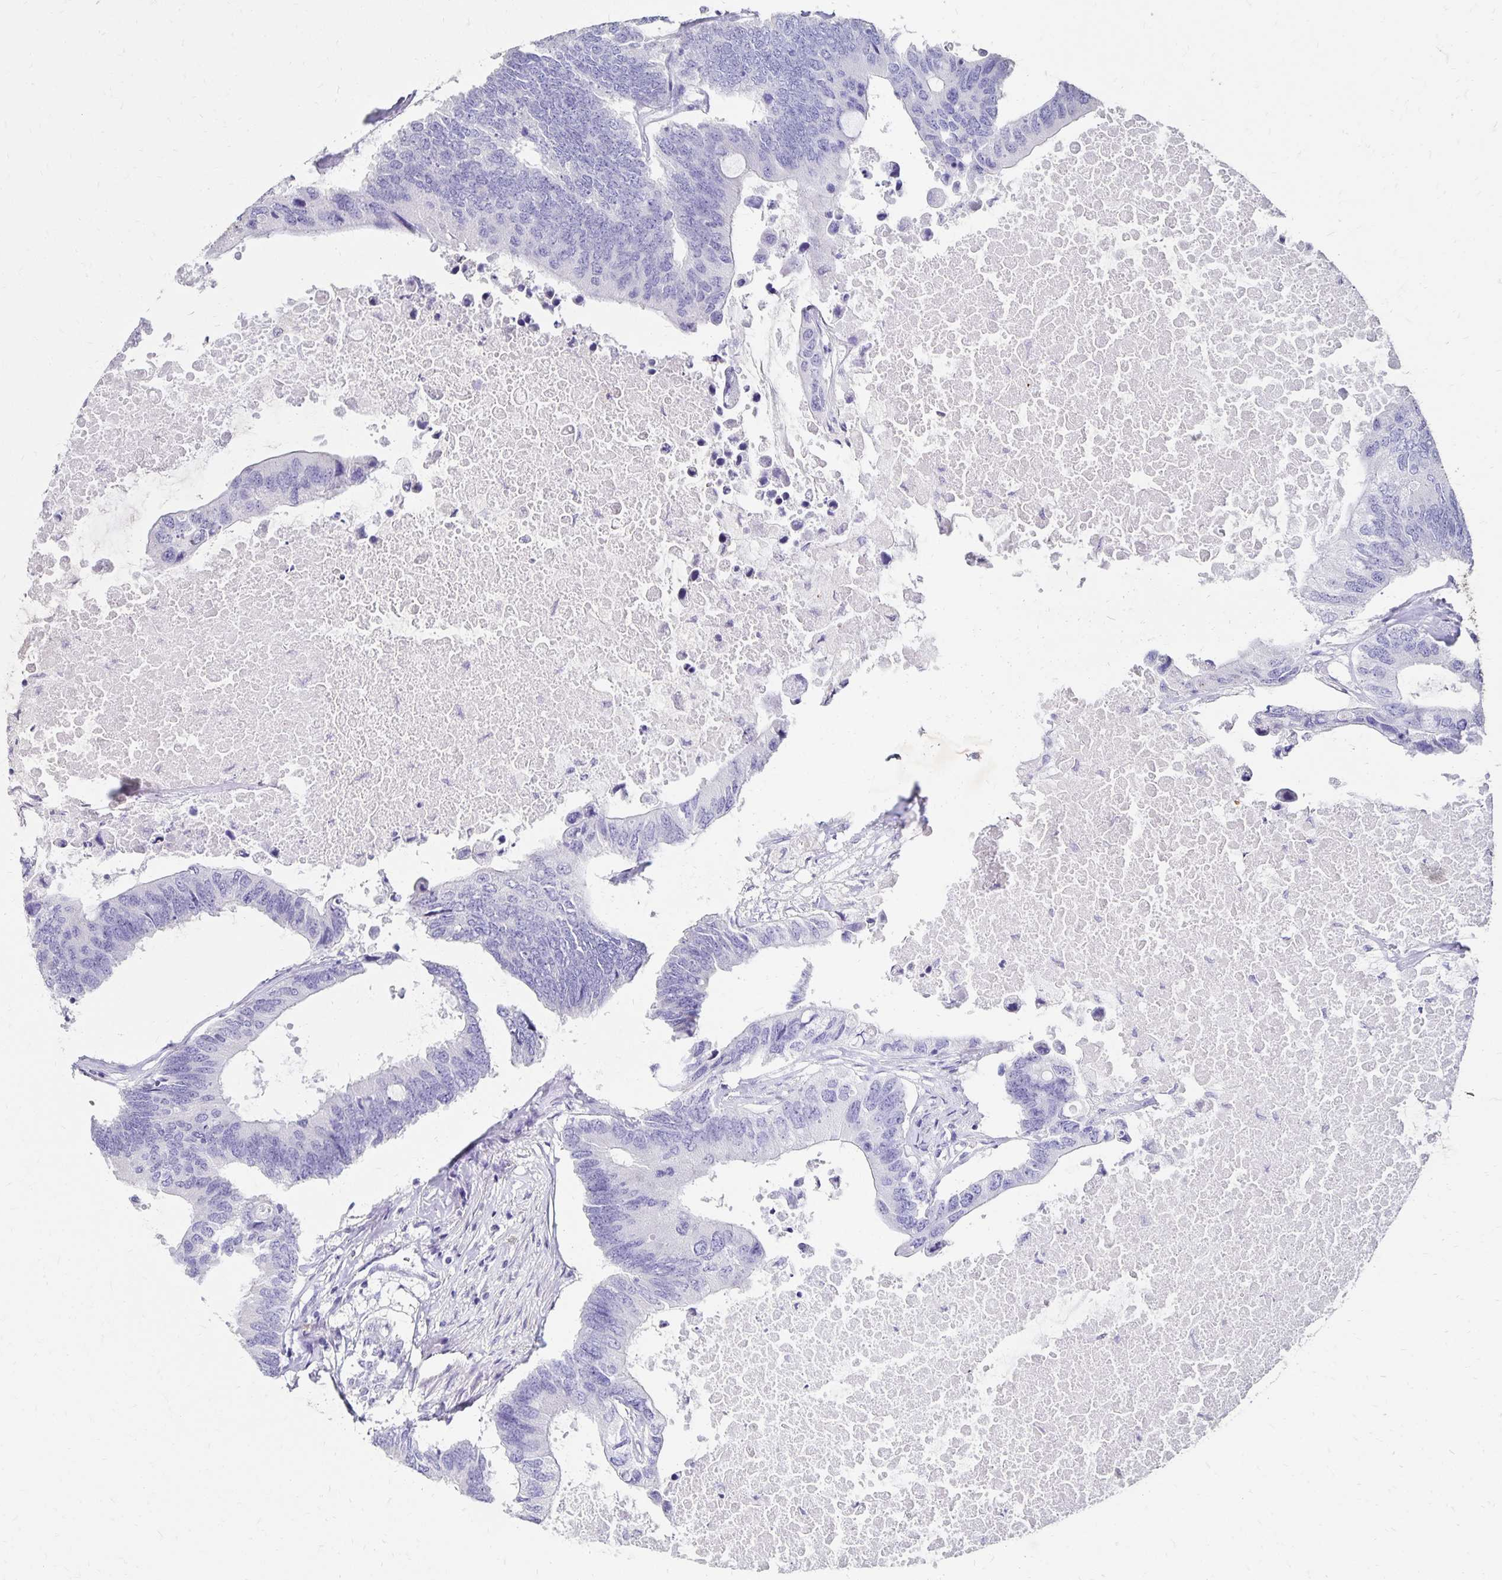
{"staining": {"intensity": "negative", "quantity": "none", "location": "none"}, "tissue": "colorectal cancer", "cell_type": "Tumor cells", "image_type": "cancer", "snomed": [{"axis": "morphology", "description": "Adenocarcinoma, NOS"}, {"axis": "topography", "description": "Colon"}], "caption": "This image is of colorectal cancer (adenocarcinoma) stained with immunohistochemistry to label a protein in brown with the nuclei are counter-stained blue. There is no staining in tumor cells.", "gene": "DYNLT4", "patient": {"sex": "male", "age": 71}}